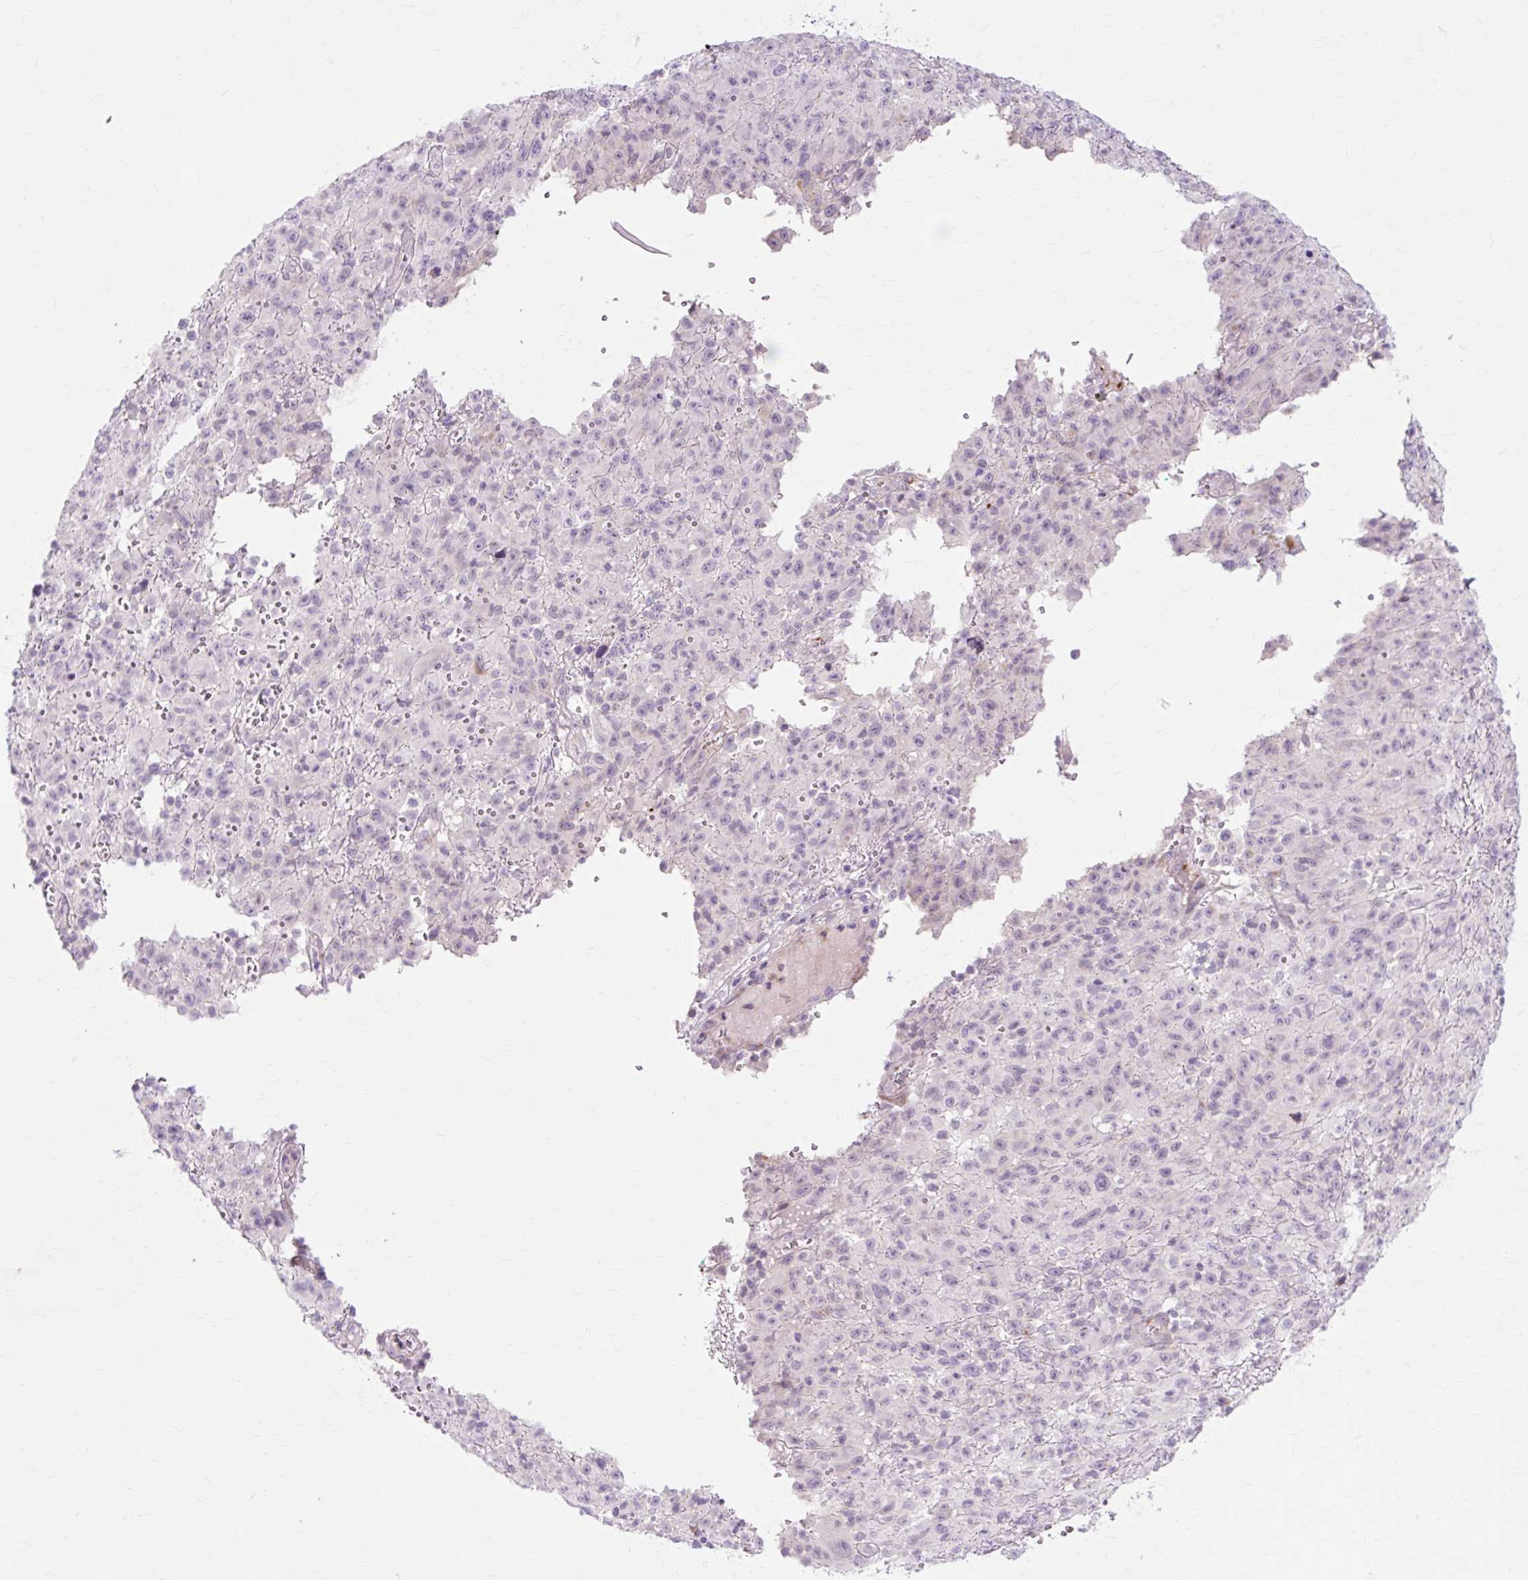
{"staining": {"intensity": "negative", "quantity": "none", "location": "none"}, "tissue": "melanoma", "cell_type": "Tumor cells", "image_type": "cancer", "snomed": [{"axis": "morphology", "description": "Malignant melanoma, NOS"}, {"axis": "topography", "description": "Skin"}], "caption": "Malignant melanoma was stained to show a protein in brown. There is no significant positivity in tumor cells. (DAB IHC visualized using brightfield microscopy, high magnification).", "gene": "ZNF35", "patient": {"sex": "male", "age": 46}}